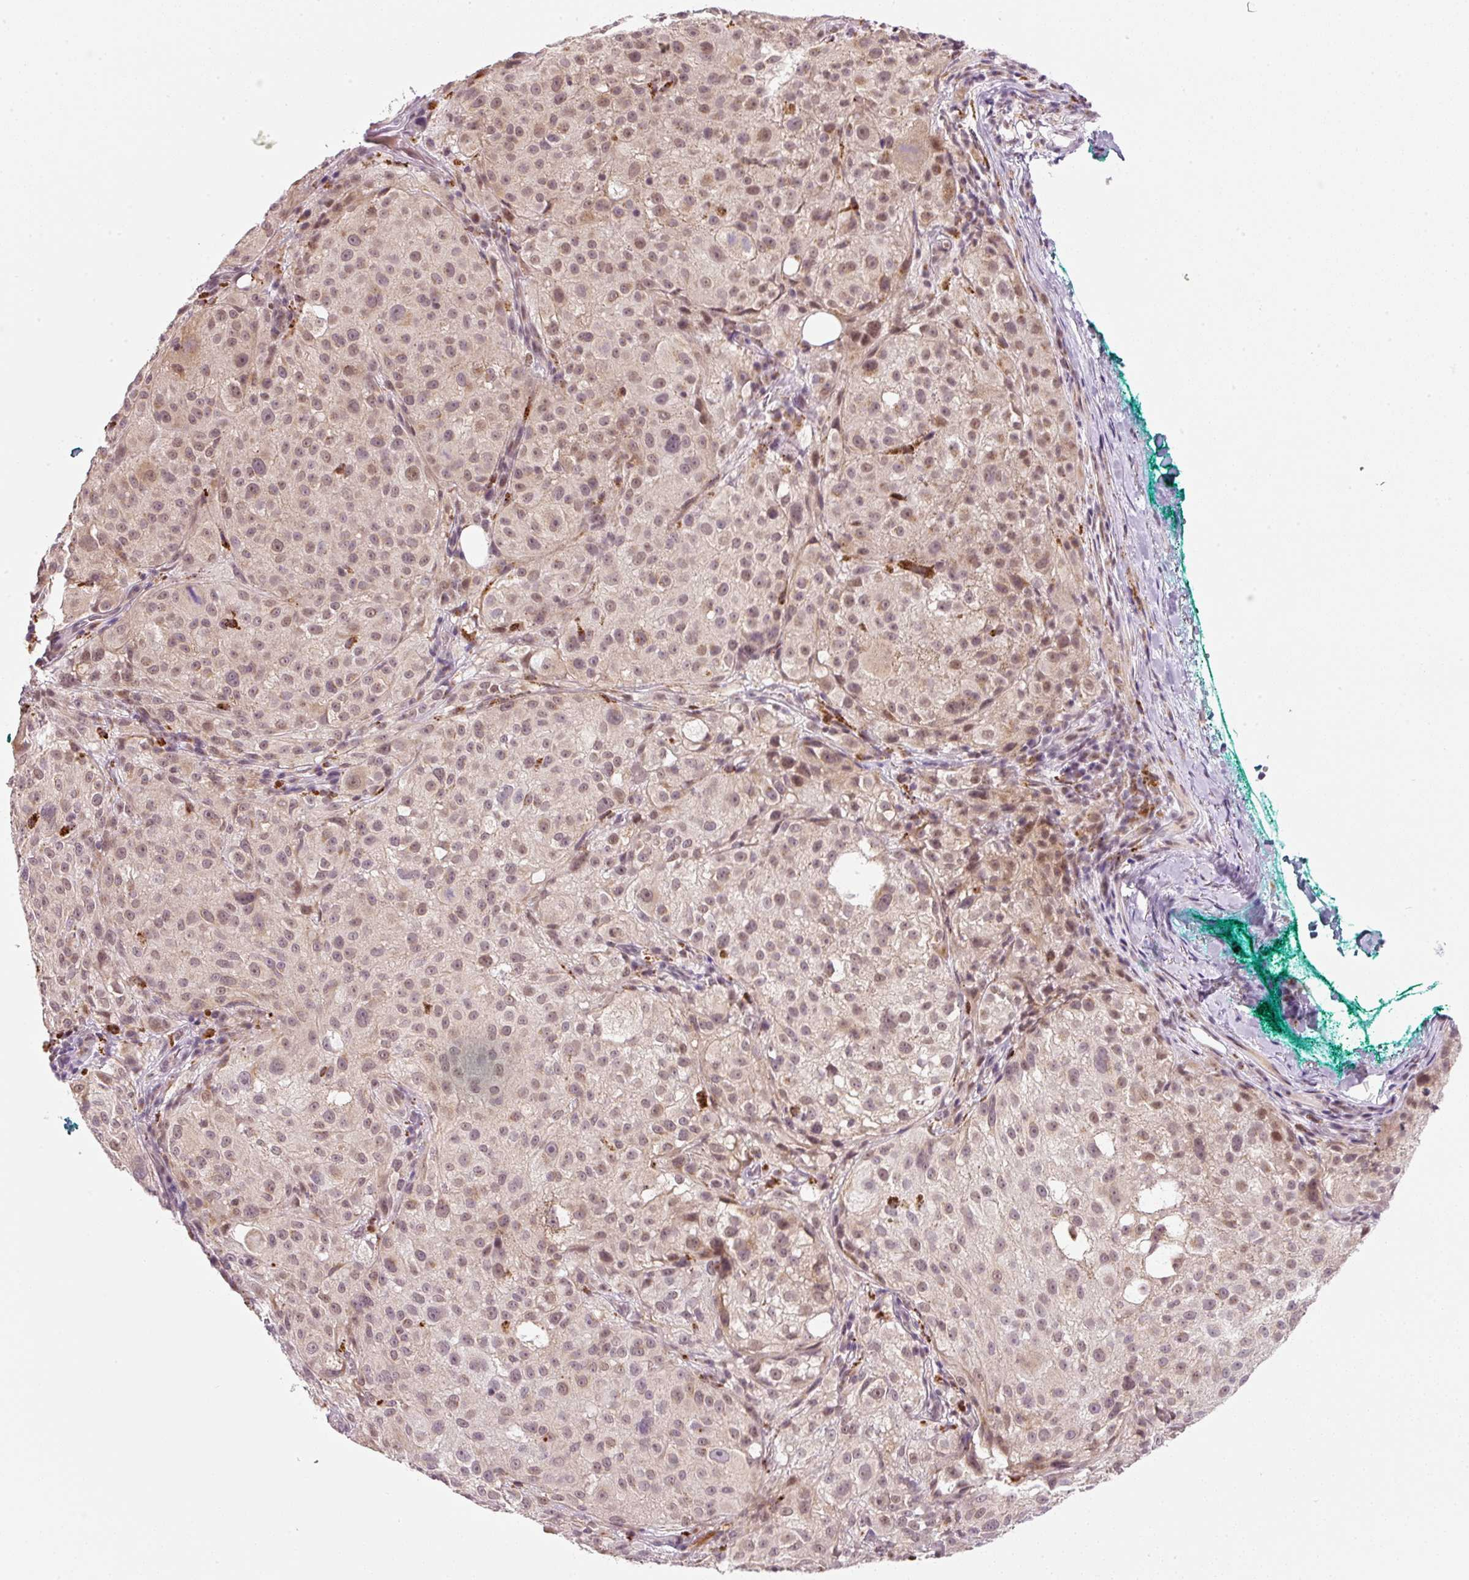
{"staining": {"intensity": "weak", "quantity": "25%-75%", "location": "nuclear"}, "tissue": "melanoma", "cell_type": "Tumor cells", "image_type": "cancer", "snomed": [{"axis": "morphology", "description": "Necrosis, NOS"}, {"axis": "morphology", "description": "Malignant melanoma, NOS"}, {"axis": "topography", "description": "Skin"}], "caption": "Malignant melanoma stained with a protein marker displays weak staining in tumor cells.", "gene": "ZNF639", "patient": {"sex": "female", "age": 87}}